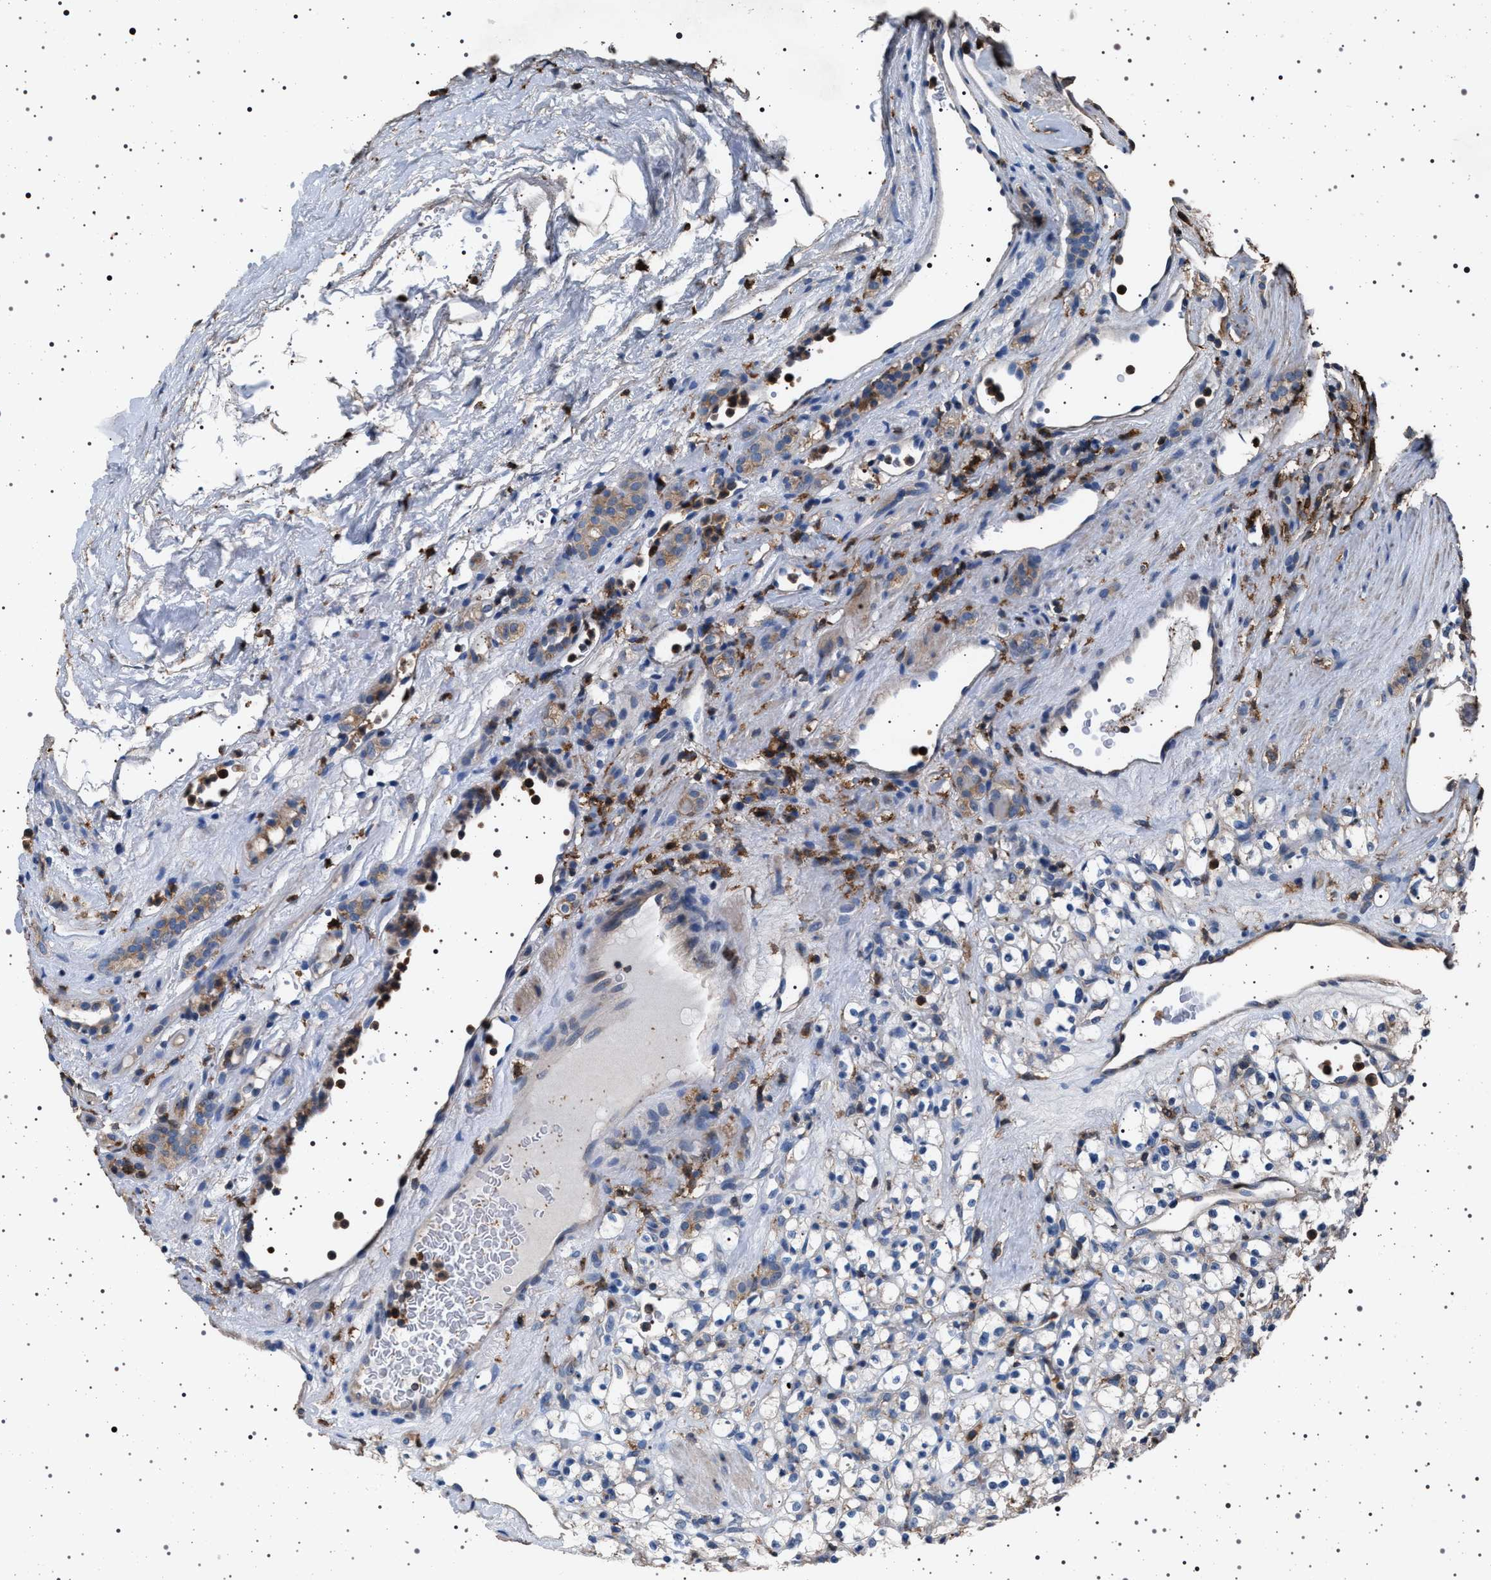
{"staining": {"intensity": "negative", "quantity": "none", "location": "none"}, "tissue": "renal cancer", "cell_type": "Tumor cells", "image_type": "cancer", "snomed": [{"axis": "morphology", "description": "Normal tissue, NOS"}, {"axis": "morphology", "description": "Adenocarcinoma, NOS"}, {"axis": "topography", "description": "Kidney"}], "caption": "DAB (3,3'-diaminobenzidine) immunohistochemical staining of renal adenocarcinoma shows no significant positivity in tumor cells.", "gene": "SMAP2", "patient": {"sex": "female", "age": 72}}